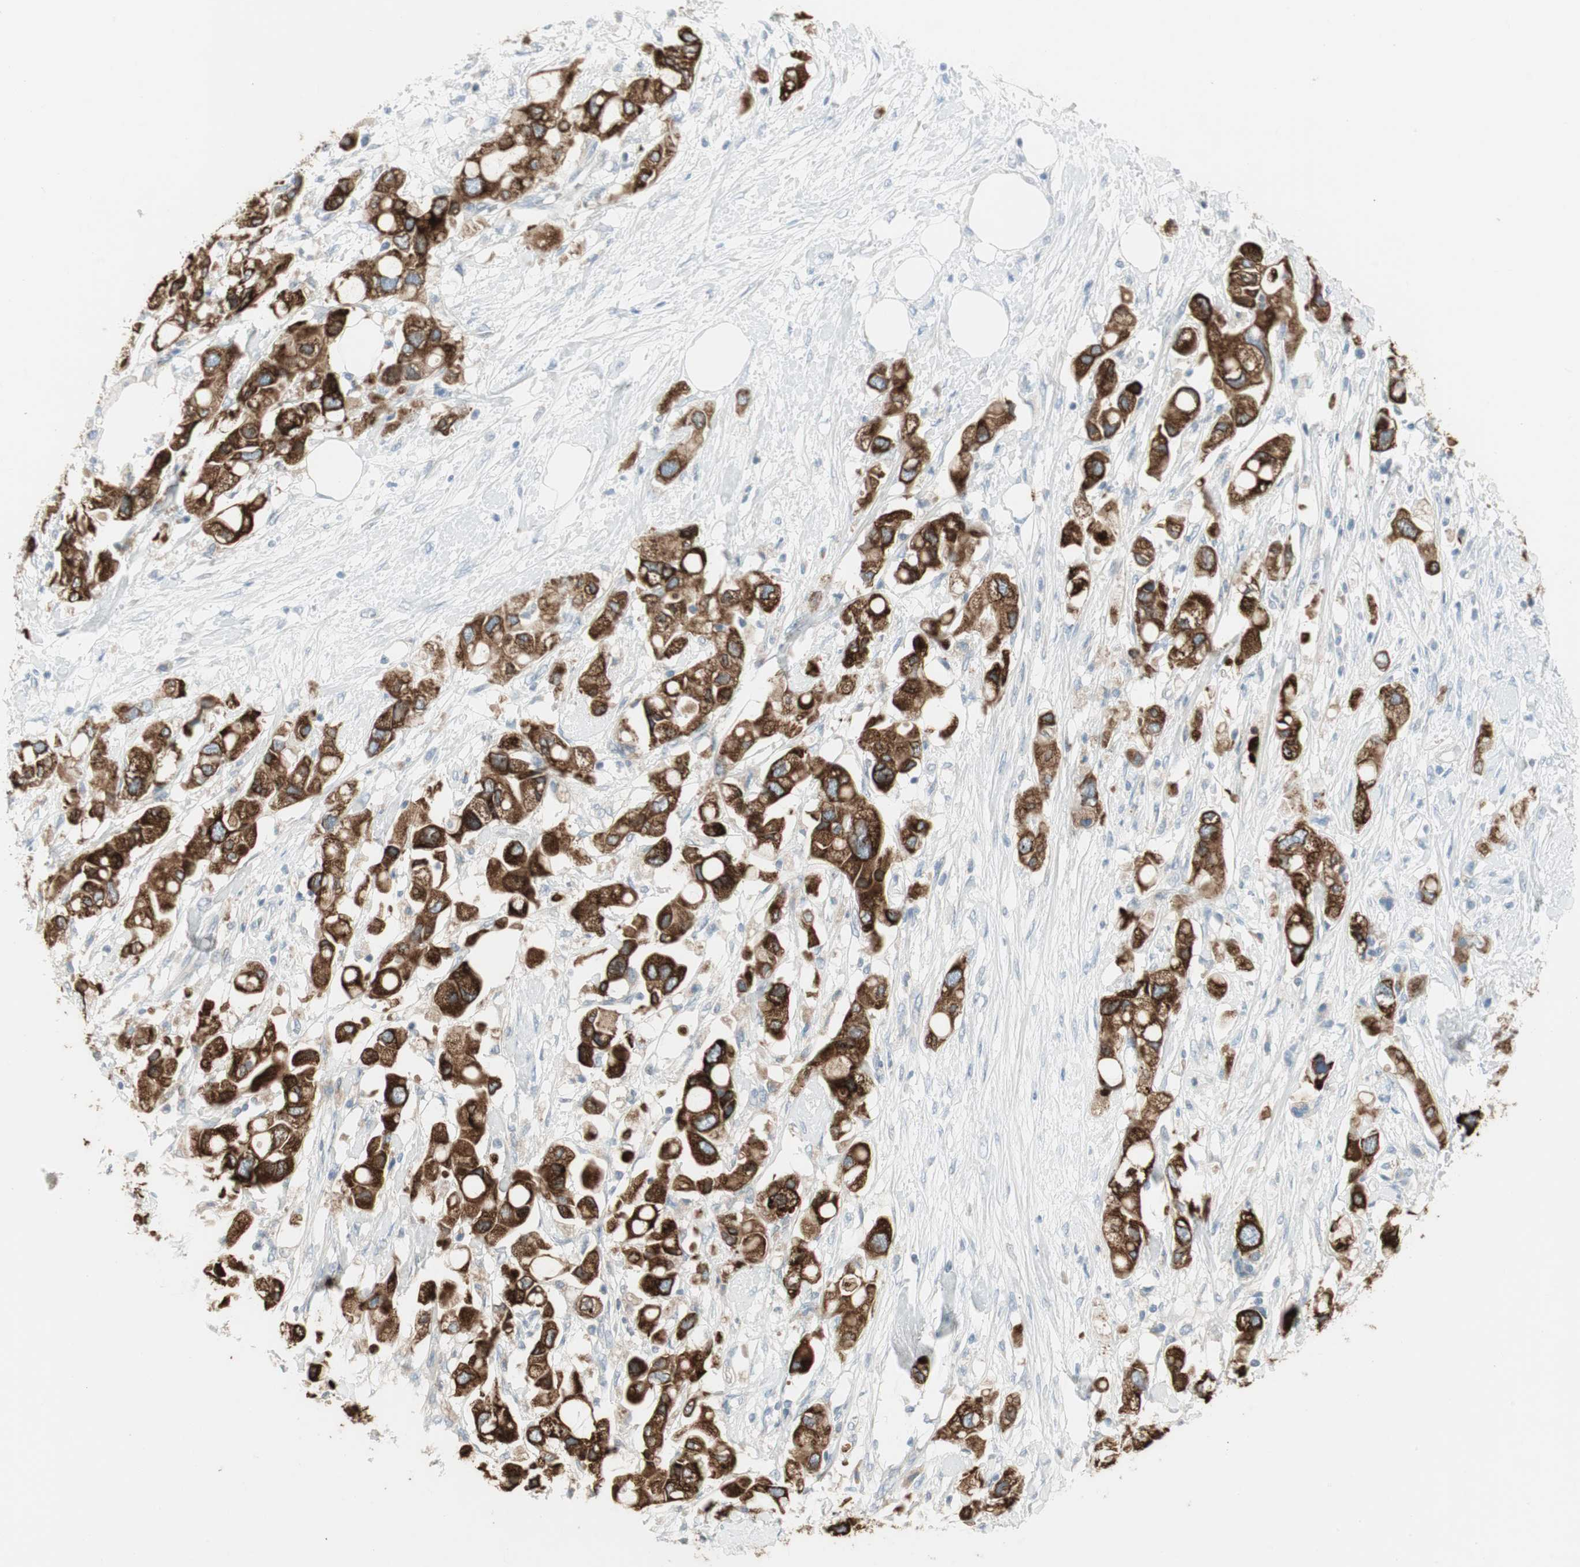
{"staining": {"intensity": "strong", "quantity": ">75%", "location": "cytoplasmic/membranous"}, "tissue": "pancreatic cancer", "cell_type": "Tumor cells", "image_type": "cancer", "snomed": [{"axis": "morphology", "description": "Adenocarcinoma, NOS"}, {"axis": "topography", "description": "Pancreas"}], "caption": "Immunohistochemical staining of human adenocarcinoma (pancreatic) demonstrates strong cytoplasmic/membranous protein positivity in approximately >75% of tumor cells. The protein of interest is stained brown, and the nuclei are stained in blue (DAB IHC with brightfield microscopy, high magnification).", "gene": "AGR2", "patient": {"sex": "female", "age": 56}}